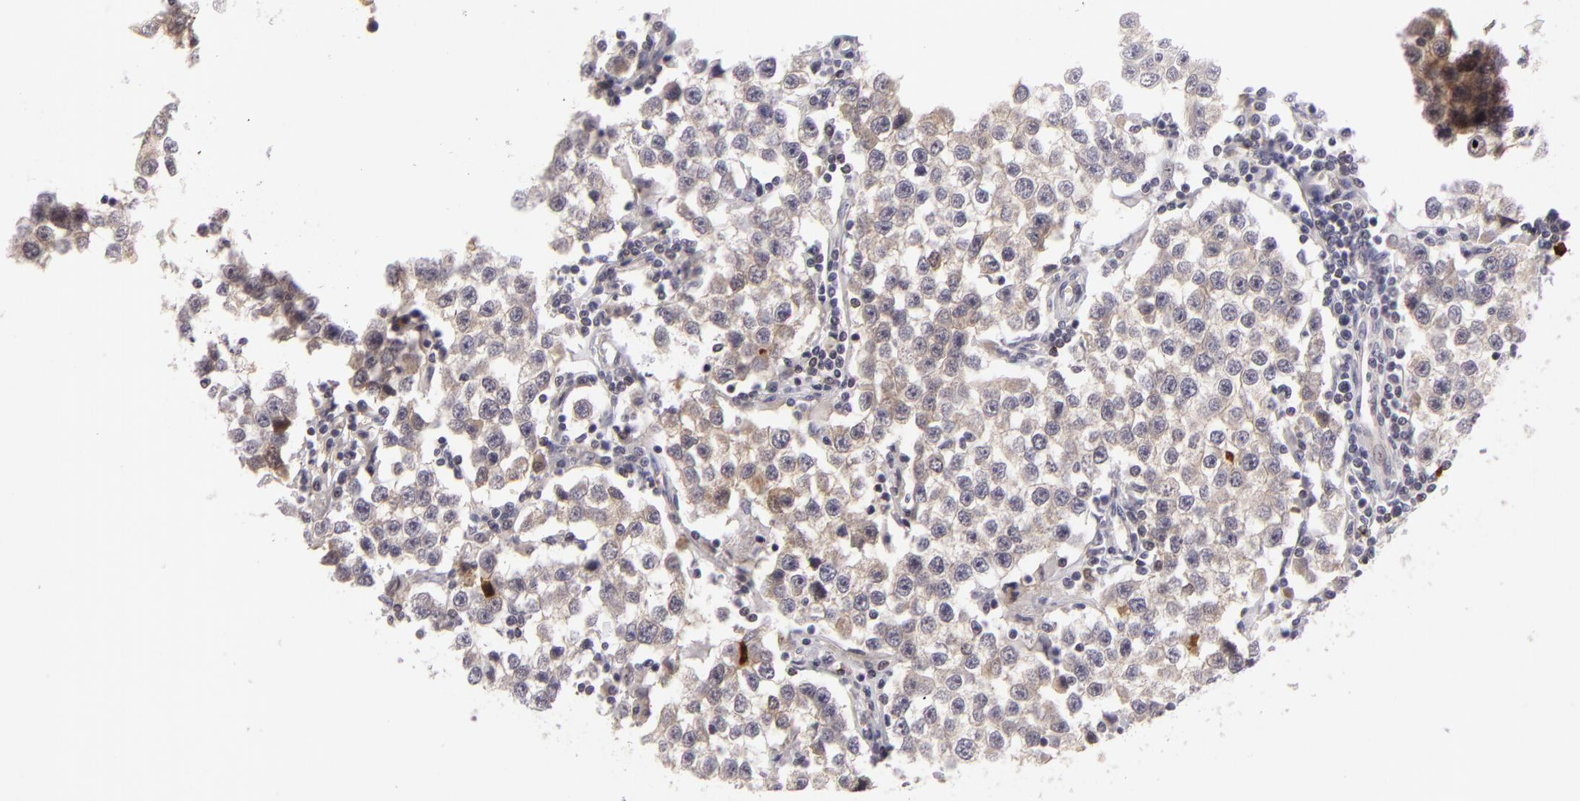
{"staining": {"intensity": "negative", "quantity": "none", "location": "none"}, "tissue": "testis cancer", "cell_type": "Tumor cells", "image_type": "cancer", "snomed": [{"axis": "morphology", "description": "Seminoma, NOS"}, {"axis": "topography", "description": "Testis"}], "caption": "Photomicrograph shows no protein staining in tumor cells of testis cancer tissue.", "gene": "CTNNB1", "patient": {"sex": "male", "age": 36}}